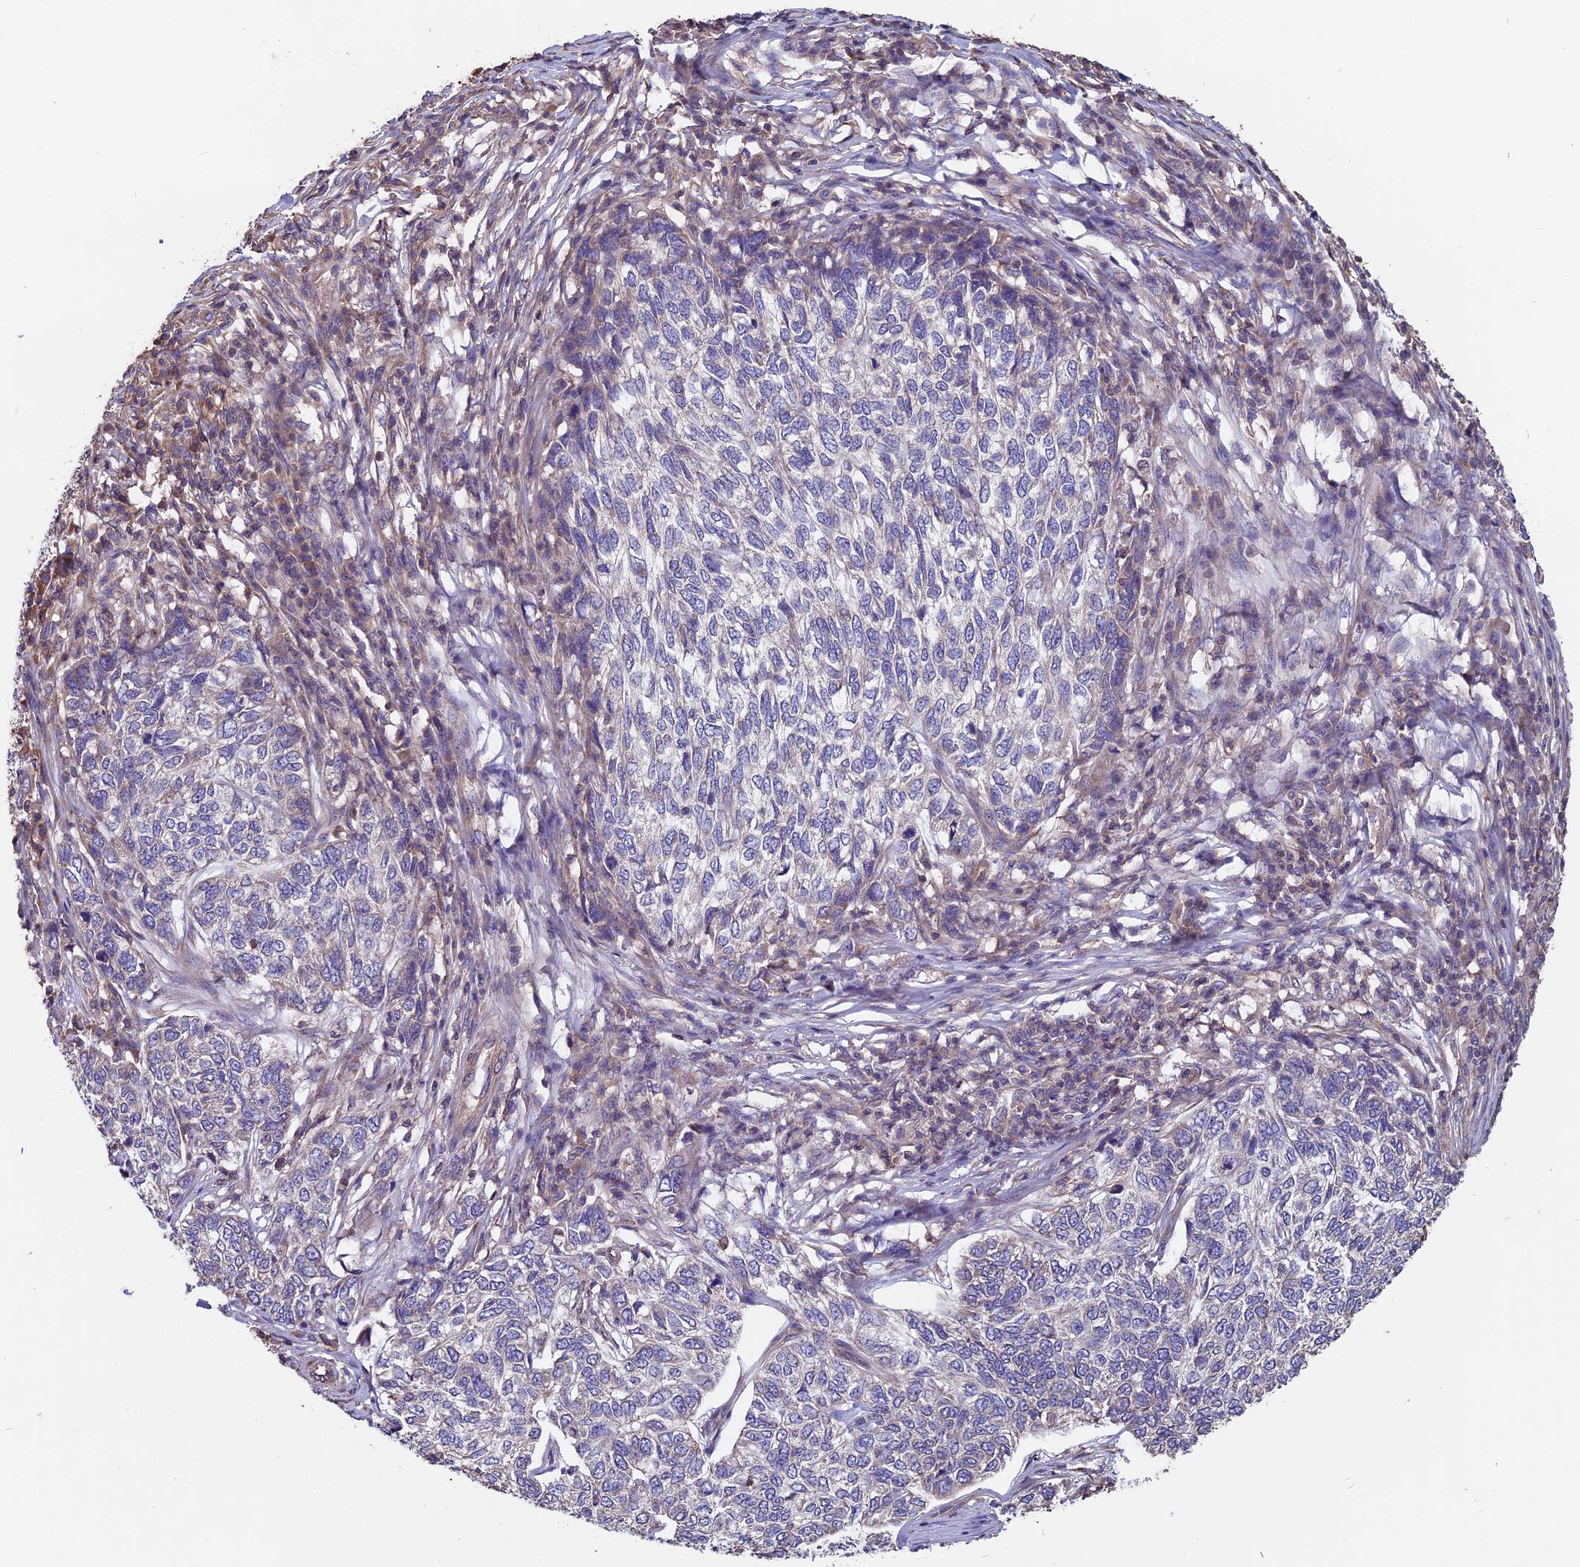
{"staining": {"intensity": "negative", "quantity": "none", "location": "none"}, "tissue": "skin cancer", "cell_type": "Tumor cells", "image_type": "cancer", "snomed": [{"axis": "morphology", "description": "Basal cell carcinoma"}, {"axis": "topography", "description": "Skin"}], "caption": "Immunohistochemistry image of basal cell carcinoma (skin) stained for a protein (brown), which demonstrates no staining in tumor cells.", "gene": "CCDC153", "patient": {"sex": "female", "age": 65}}